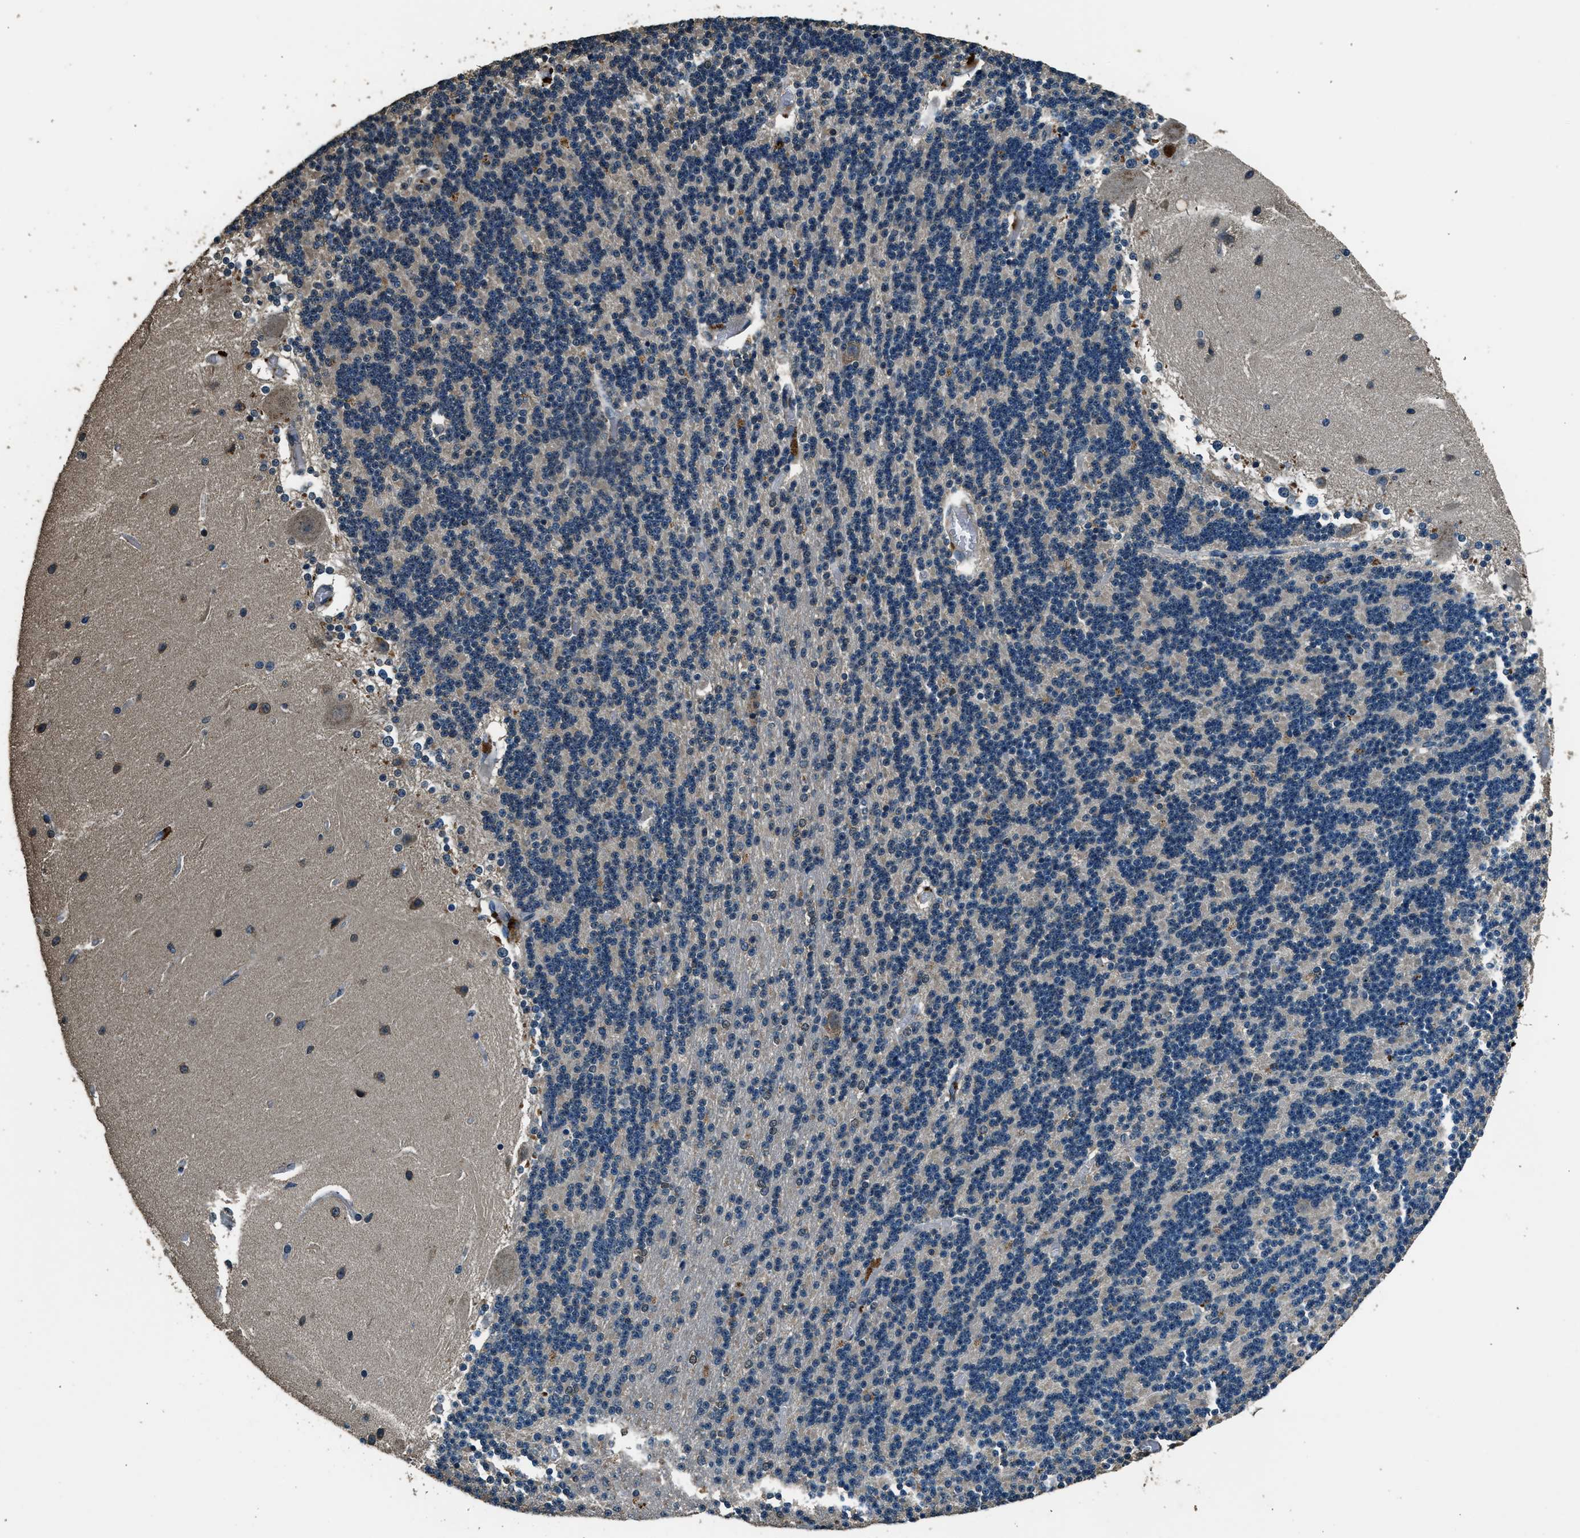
{"staining": {"intensity": "weak", "quantity": "<25%", "location": "cytoplasmic/membranous"}, "tissue": "cerebellum", "cell_type": "Cells in granular layer", "image_type": "normal", "snomed": [{"axis": "morphology", "description": "Normal tissue, NOS"}, {"axis": "topography", "description": "Cerebellum"}], "caption": "Cells in granular layer show no significant protein expression in benign cerebellum. (DAB (3,3'-diaminobenzidine) immunohistochemistry with hematoxylin counter stain).", "gene": "SALL3", "patient": {"sex": "female", "age": 54}}